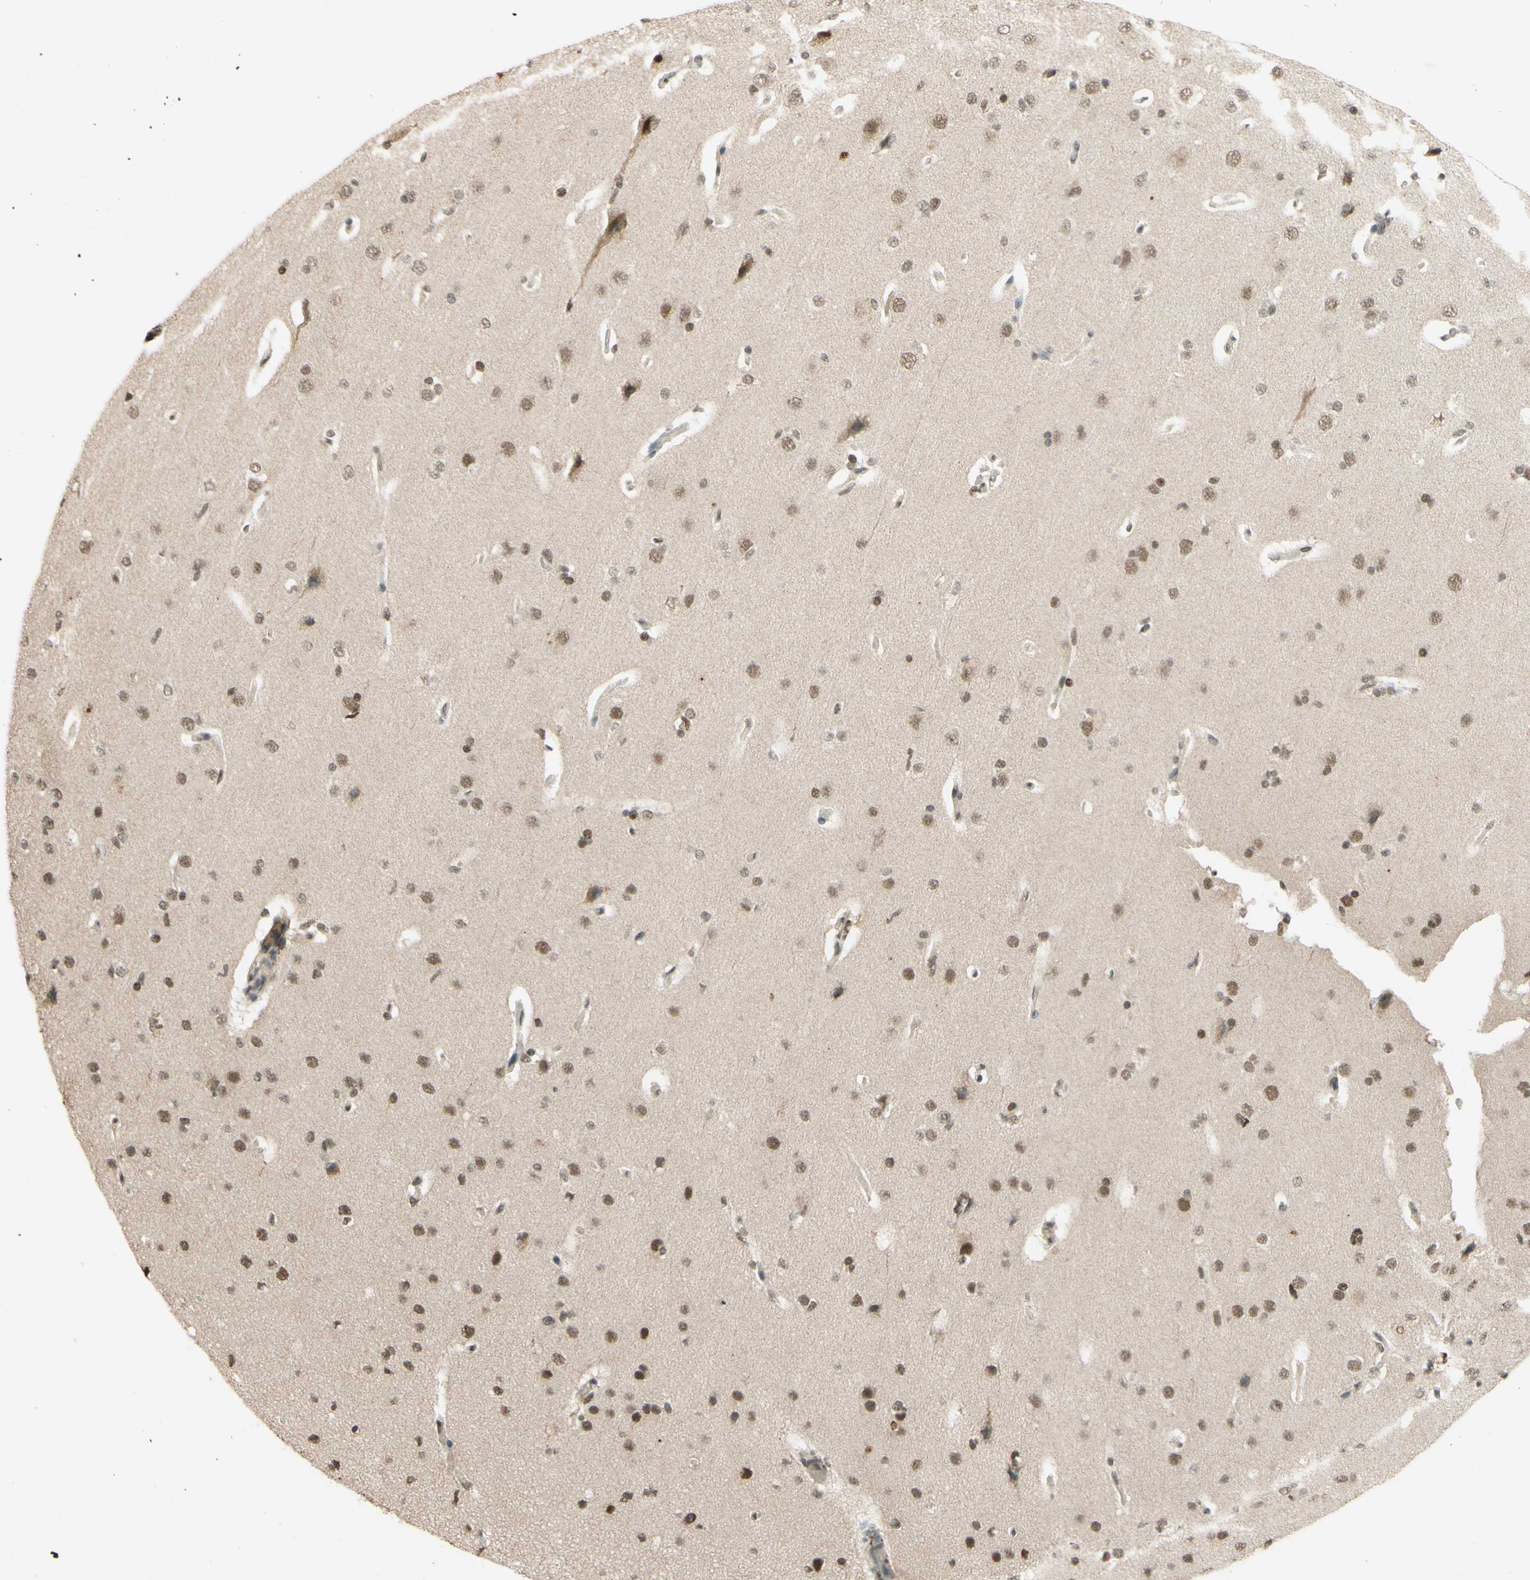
{"staining": {"intensity": "weak", "quantity": ">75%", "location": "nuclear"}, "tissue": "cerebral cortex", "cell_type": "Endothelial cells", "image_type": "normal", "snomed": [{"axis": "morphology", "description": "Normal tissue, NOS"}, {"axis": "topography", "description": "Cerebral cortex"}], "caption": "Protein analysis of benign cerebral cortex exhibits weak nuclear expression in about >75% of endothelial cells.", "gene": "SMARCB1", "patient": {"sex": "male", "age": 62}}